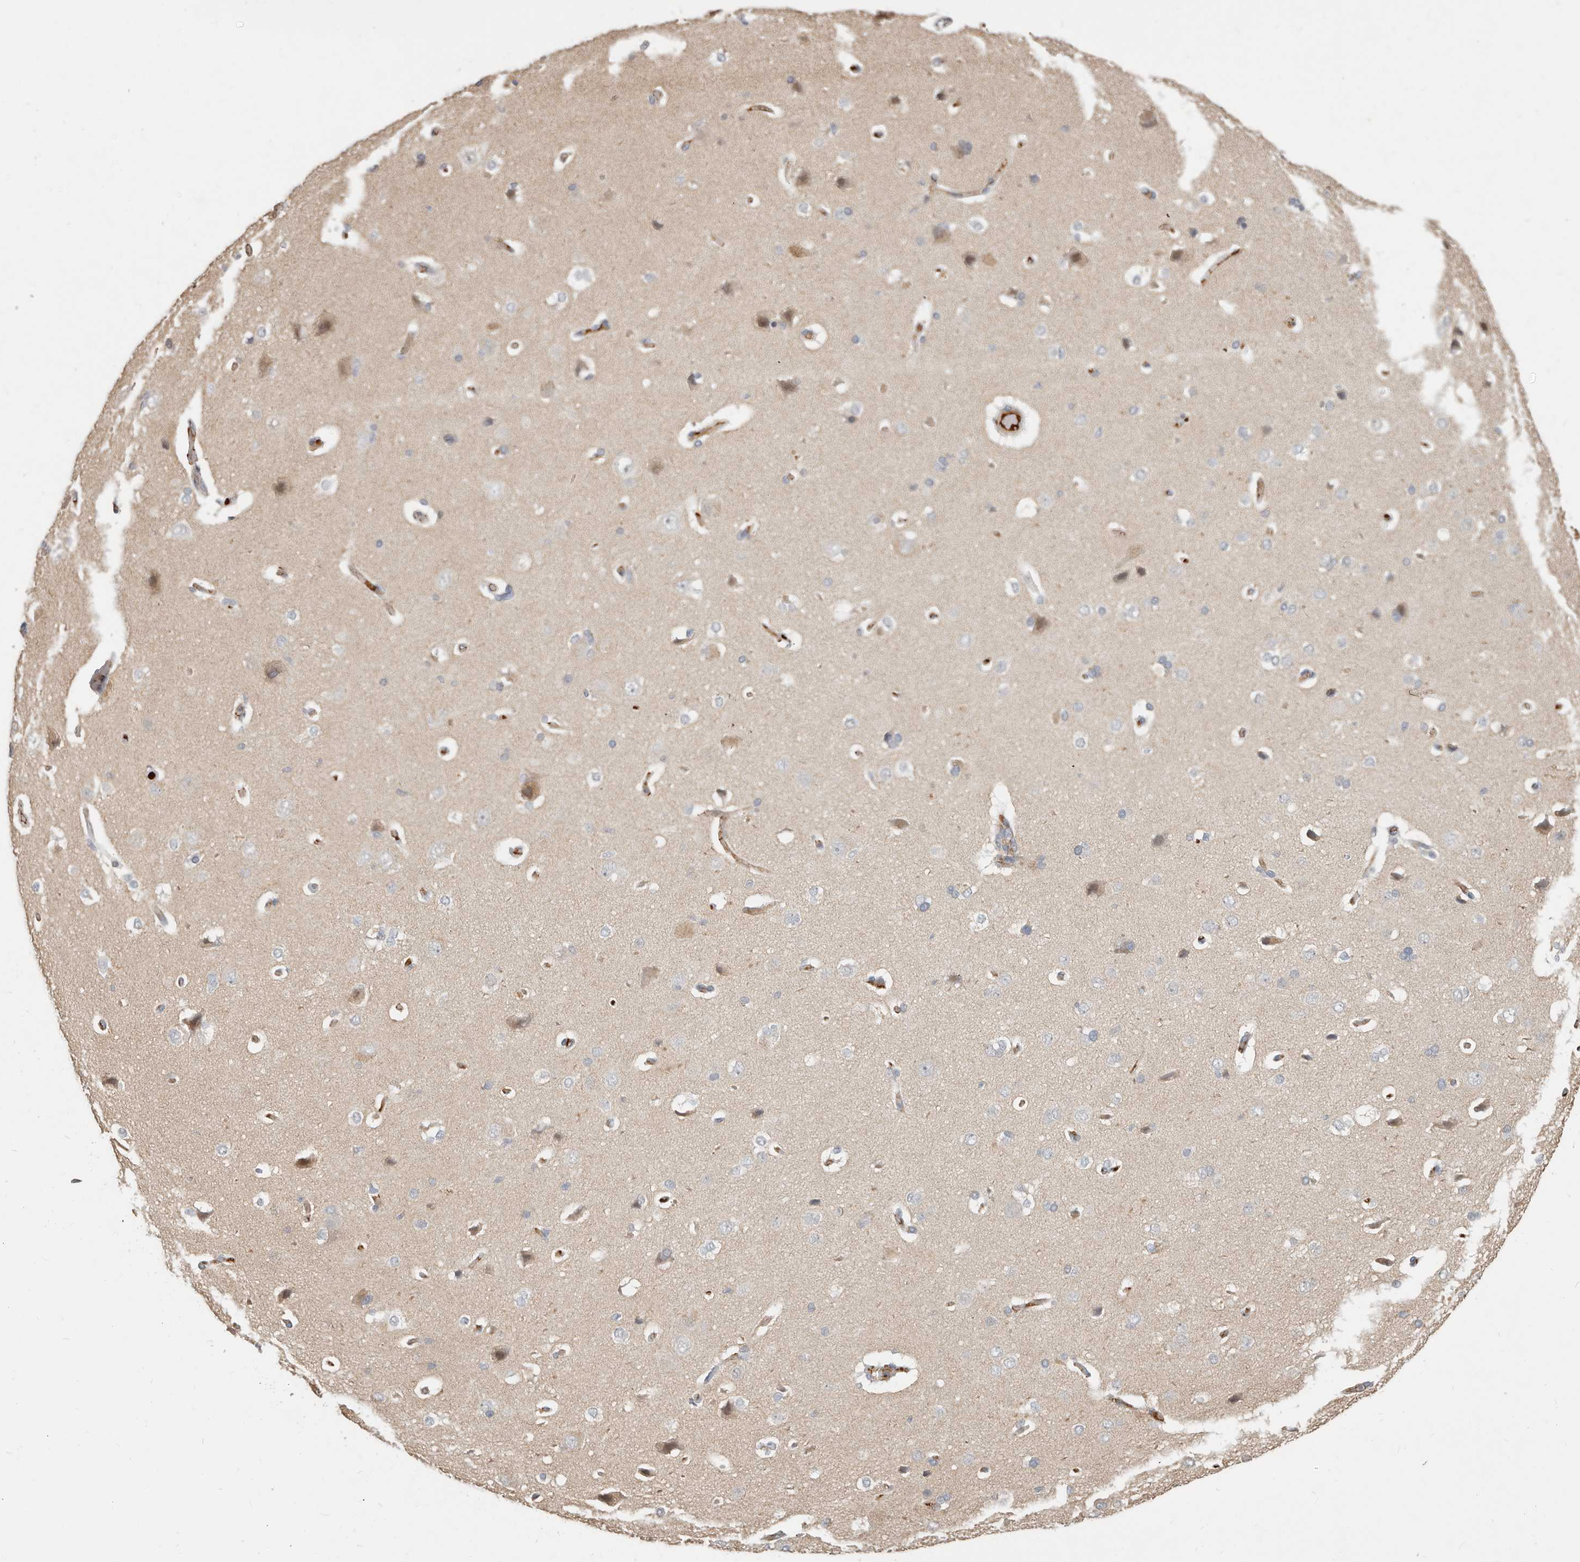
{"staining": {"intensity": "moderate", "quantity": "25%-75%", "location": "cytoplasmic/membranous"}, "tissue": "cerebral cortex", "cell_type": "Endothelial cells", "image_type": "normal", "snomed": [{"axis": "morphology", "description": "Normal tissue, NOS"}, {"axis": "topography", "description": "Cerebral cortex"}], "caption": "Cerebral cortex stained with immunohistochemistry (IHC) reveals moderate cytoplasmic/membranous staining in approximately 25%-75% of endothelial cells.", "gene": "MTFR2", "patient": {"sex": "male", "age": 62}}